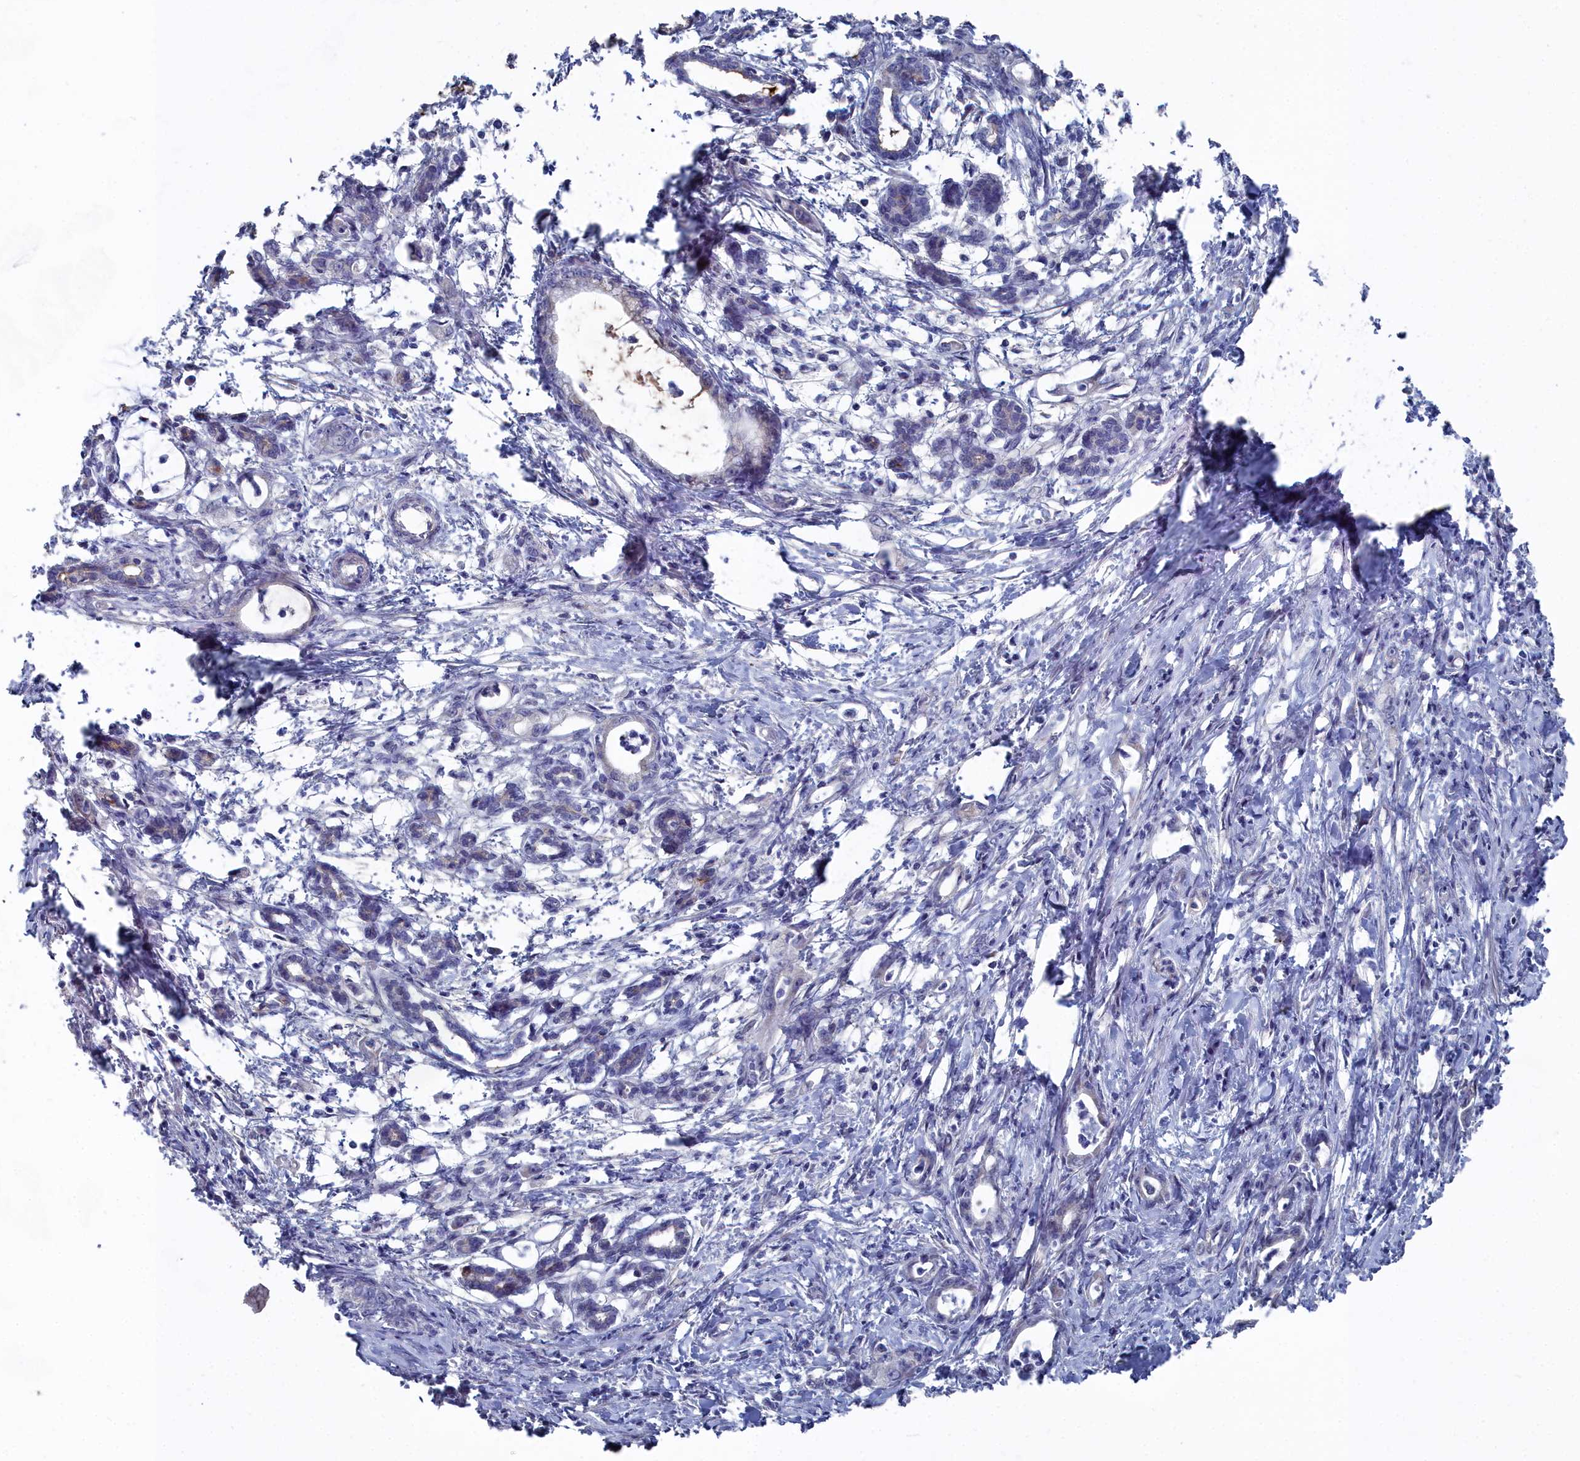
{"staining": {"intensity": "negative", "quantity": "none", "location": "none"}, "tissue": "pancreatic cancer", "cell_type": "Tumor cells", "image_type": "cancer", "snomed": [{"axis": "morphology", "description": "Adenocarcinoma, NOS"}, {"axis": "topography", "description": "Pancreas"}], "caption": "IHC of pancreatic adenocarcinoma displays no expression in tumor cells. (IHC, brightfield microscopy, high magnification).", "gene": "SHISAL2A", "patient": {"sex": "female", "age": 55}}